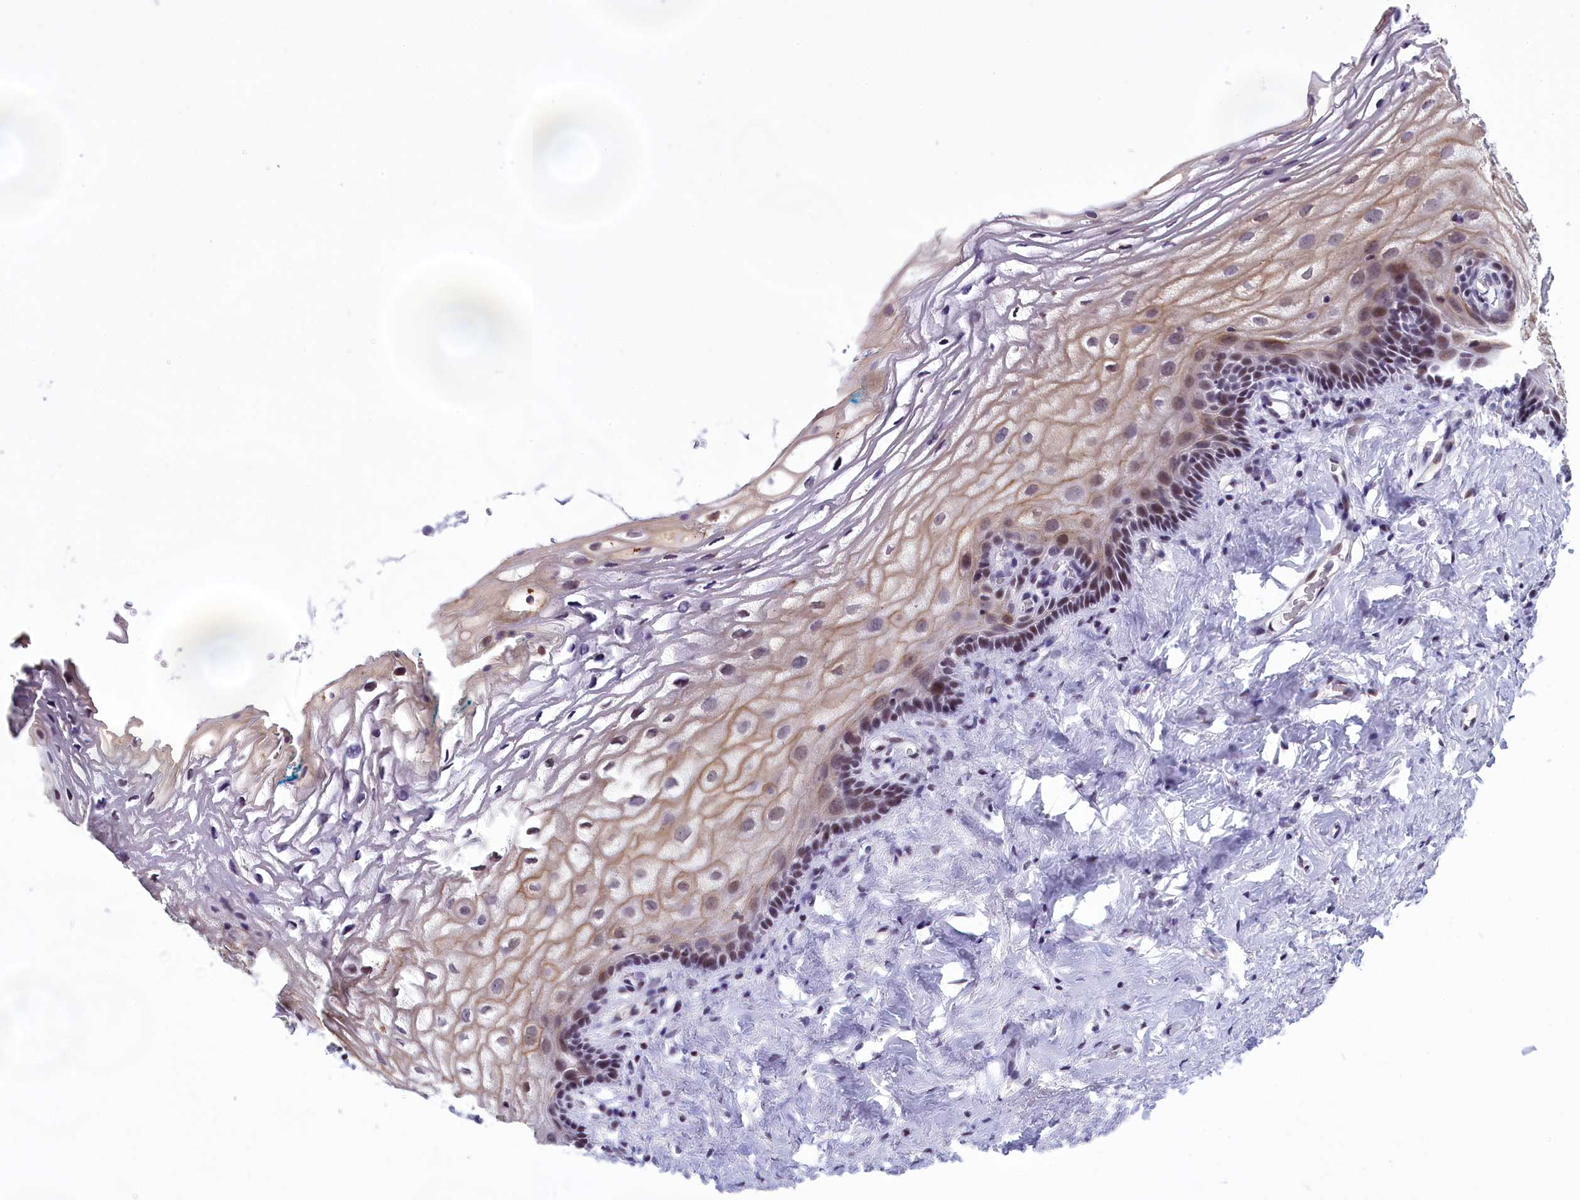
{"staining": {"intensity": "moderate", "quantity": "25%-75%", "location": "cytoplasmic/membranous,nuclear"}, "tissue": "vagina", "cell_type": "Squamous epithelial cells", "image_type": "normal", "snomed": [{"axis": "morphology", "description": "Normal tissue, NOS"}, {"axis": "morphology", "description": "Adenocarcinoma, NOS"}, {"axis": "topography", "description": "Rectum"}, {"axis": "topography", "description": "Vagina"}], "caption": "Brown immunohistochemical staining in unremarkable vagina reveals moderate cytoplasmic/membranous,nuclear staining in about 25%-75% of squamous epithelial cells. (IHC, brightfield microscopy, high magnification).", "gene": "SPIRE2", "patient": {"sex": "female", "age": 71}}